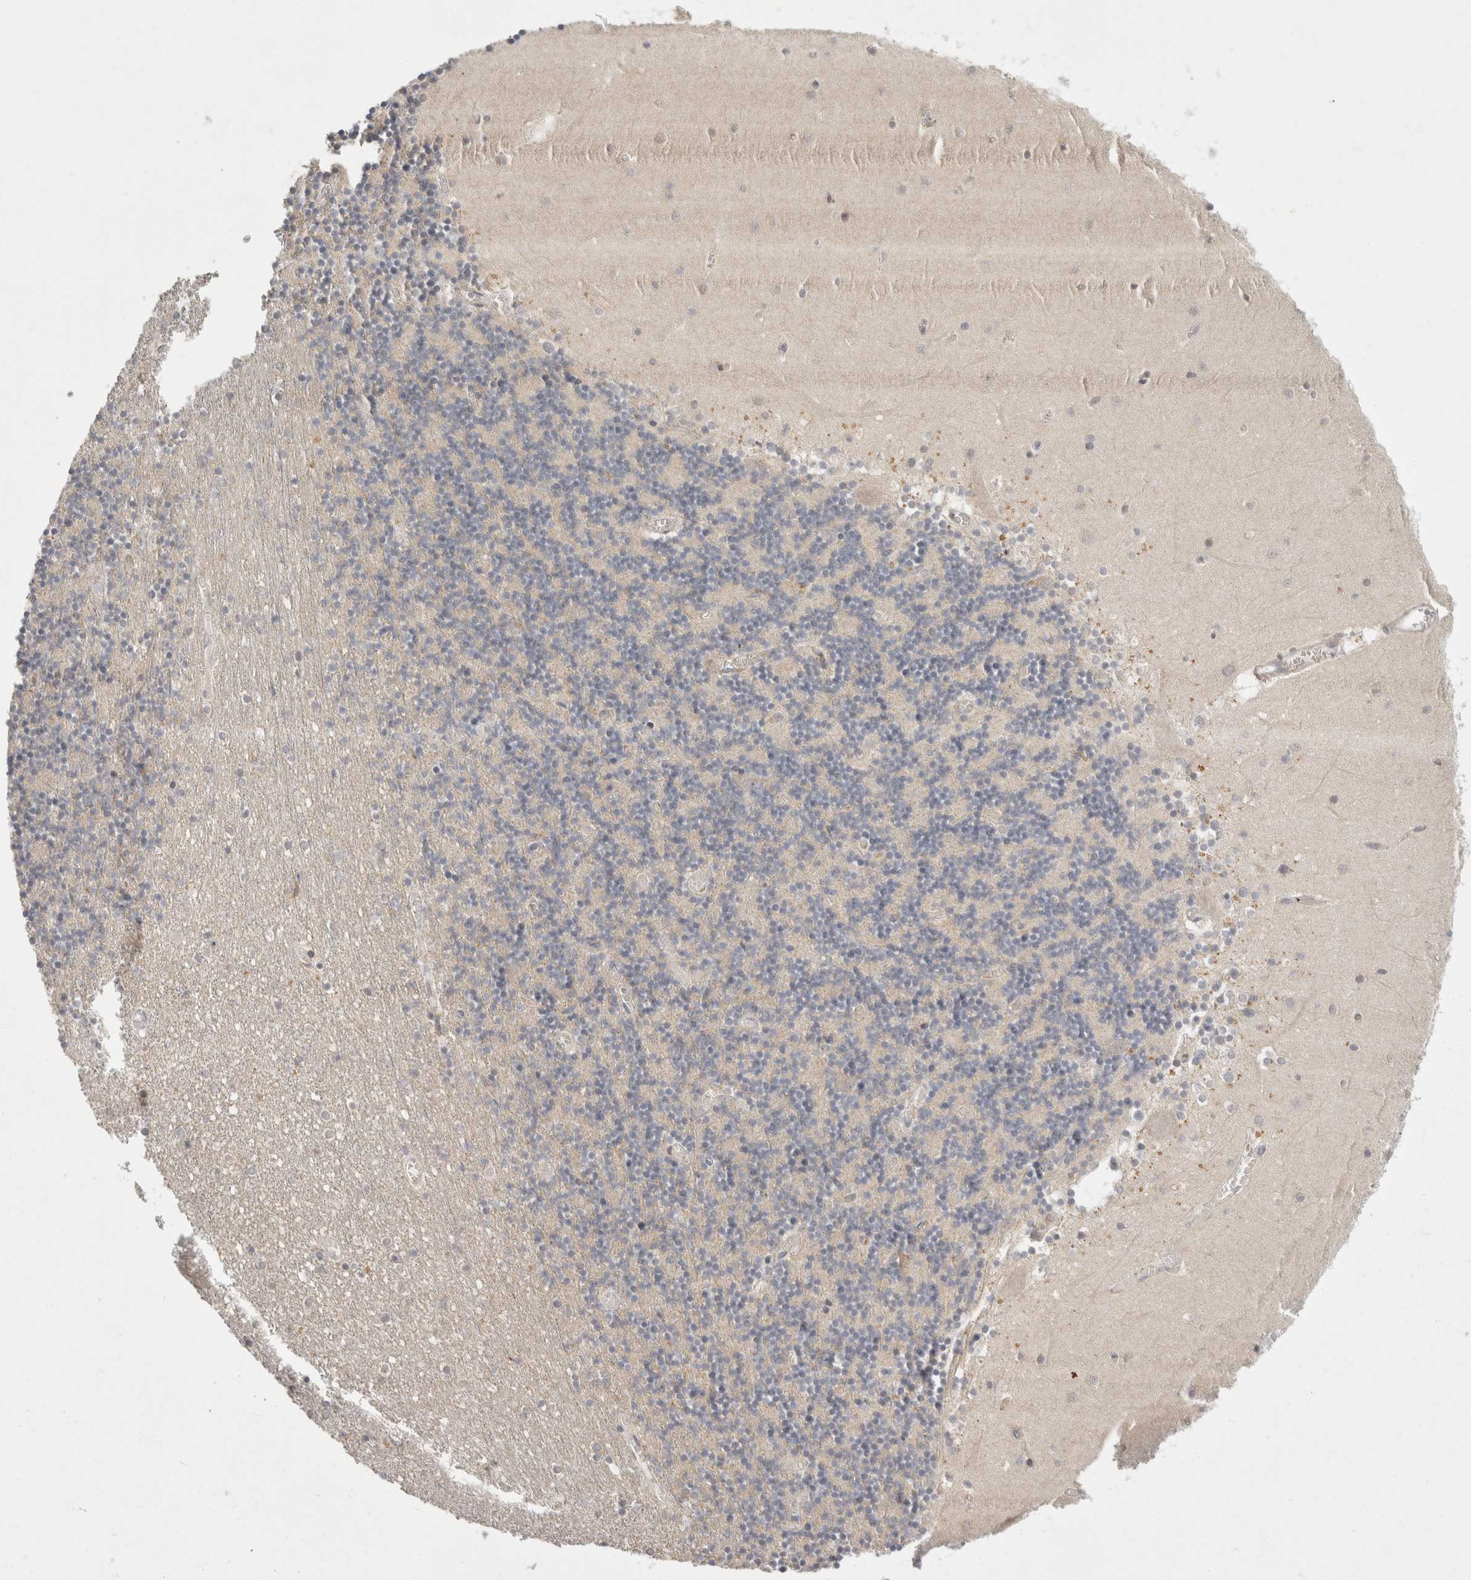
{"staining": {"intensity": "weak", "quantity": "25%-75%", "location": "cytoplasmic/membranous"}, "tissue": "cerebellum", "cell_type": "Cells in granular layer", "image_type": "normal", "snomed": [{"axis": "morphology", "description": "Normal tissue, NOS"}, {"axis": "topography", "description": "Cerebellum"}], "caption": "Protein expression analysis of normal human cerebellum reveals weak cytoplasmic/membranous staining in approximately 25%-75% of cells in granular layer. Immunohistochemistry stains the protein of interest in brown and the nuclei are stained blue.", "gene": "CHRM4", "patient": {"sex": "female", "age": 28}}